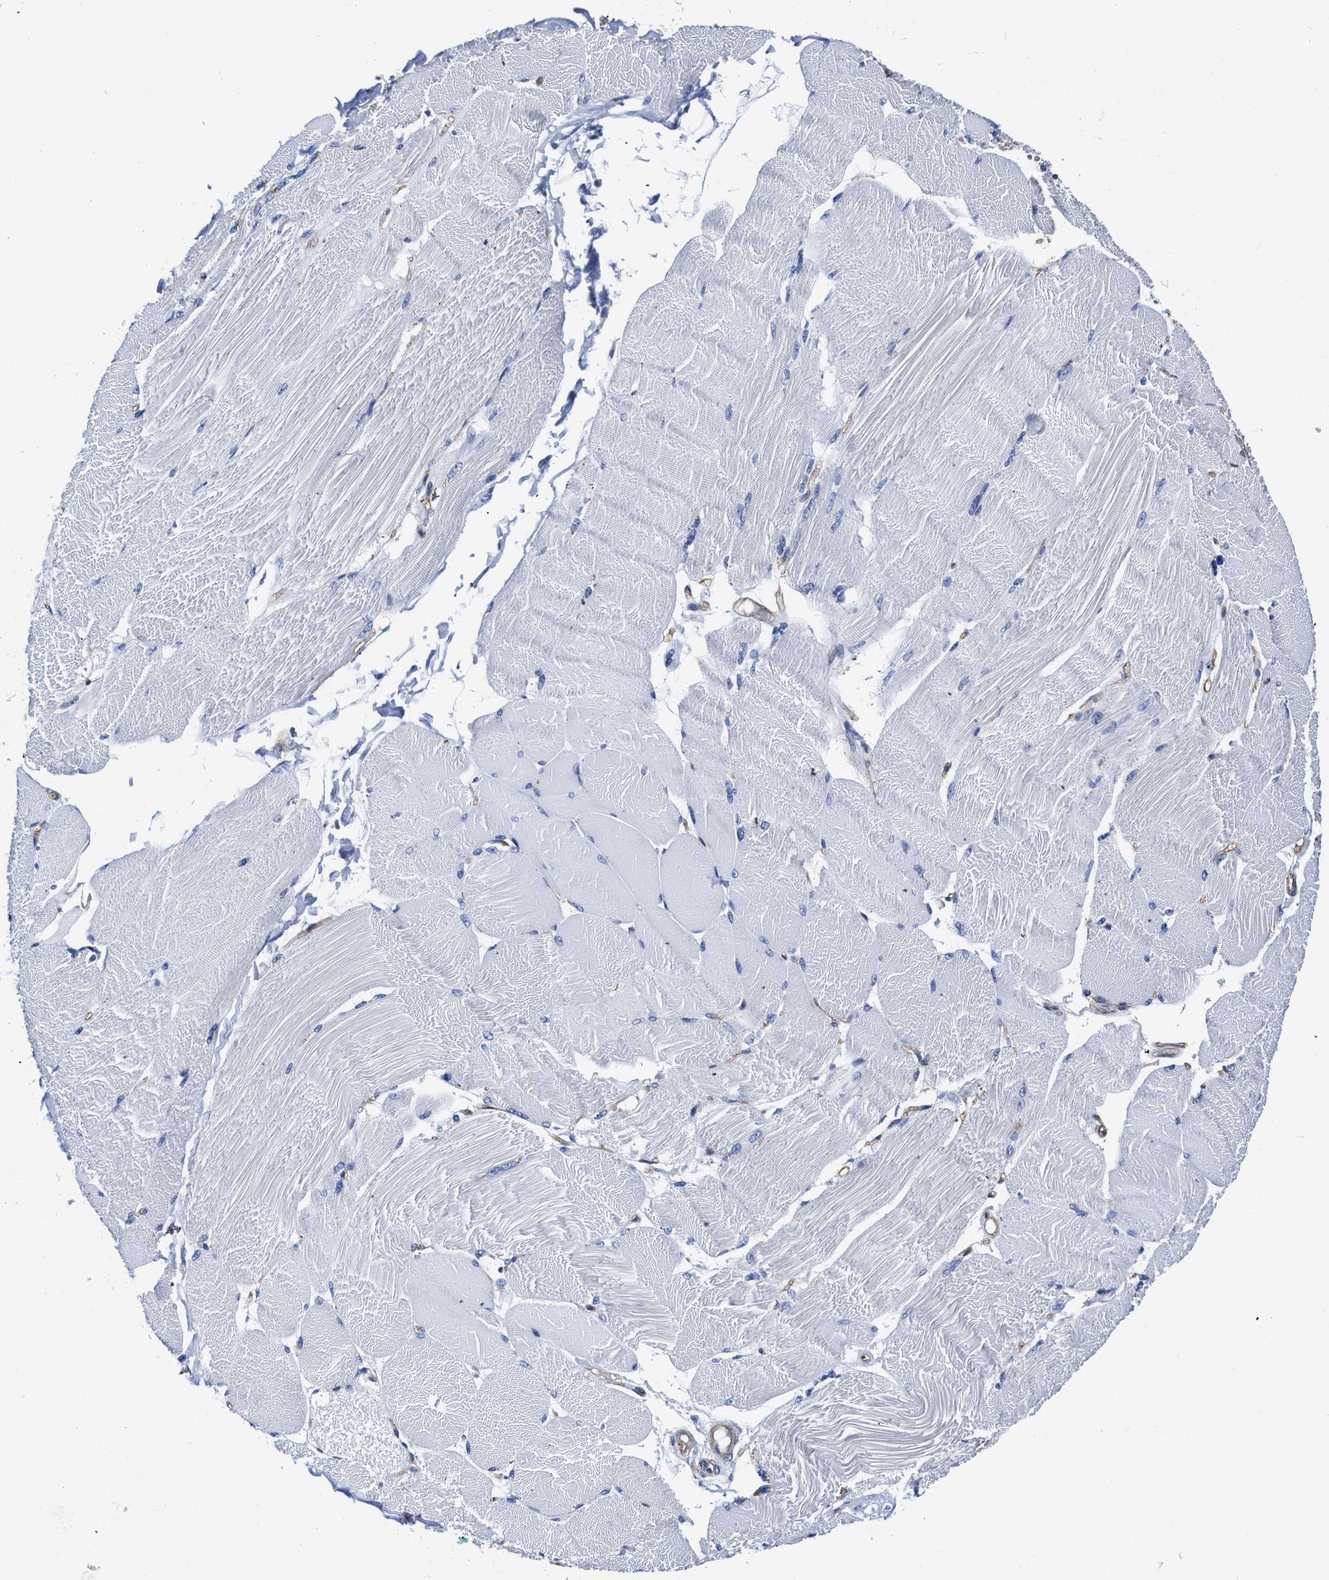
{"staining": {"intensity": "negative", "quantity": "none", "location": "none"}, "tissue": "skeletal muscle", "cell_type": "Myocytes", "image_type": "normal", "snomed": [{"axis": "morphology", "description": "Normal tissue, NOS"}, {"axis": "topography", "description": "Skin"}, {"axis": "topography", "description": "Skeletal muscle"}], "caption": "Protein analysis of benign skeletal muscle demonstrates no significant positivity in myocytes. (Immunohistochemistry, brightfield microscopy, high magnification).", "gene": "KCNMB3", "patient": {"sex": "male", "age": 83}}